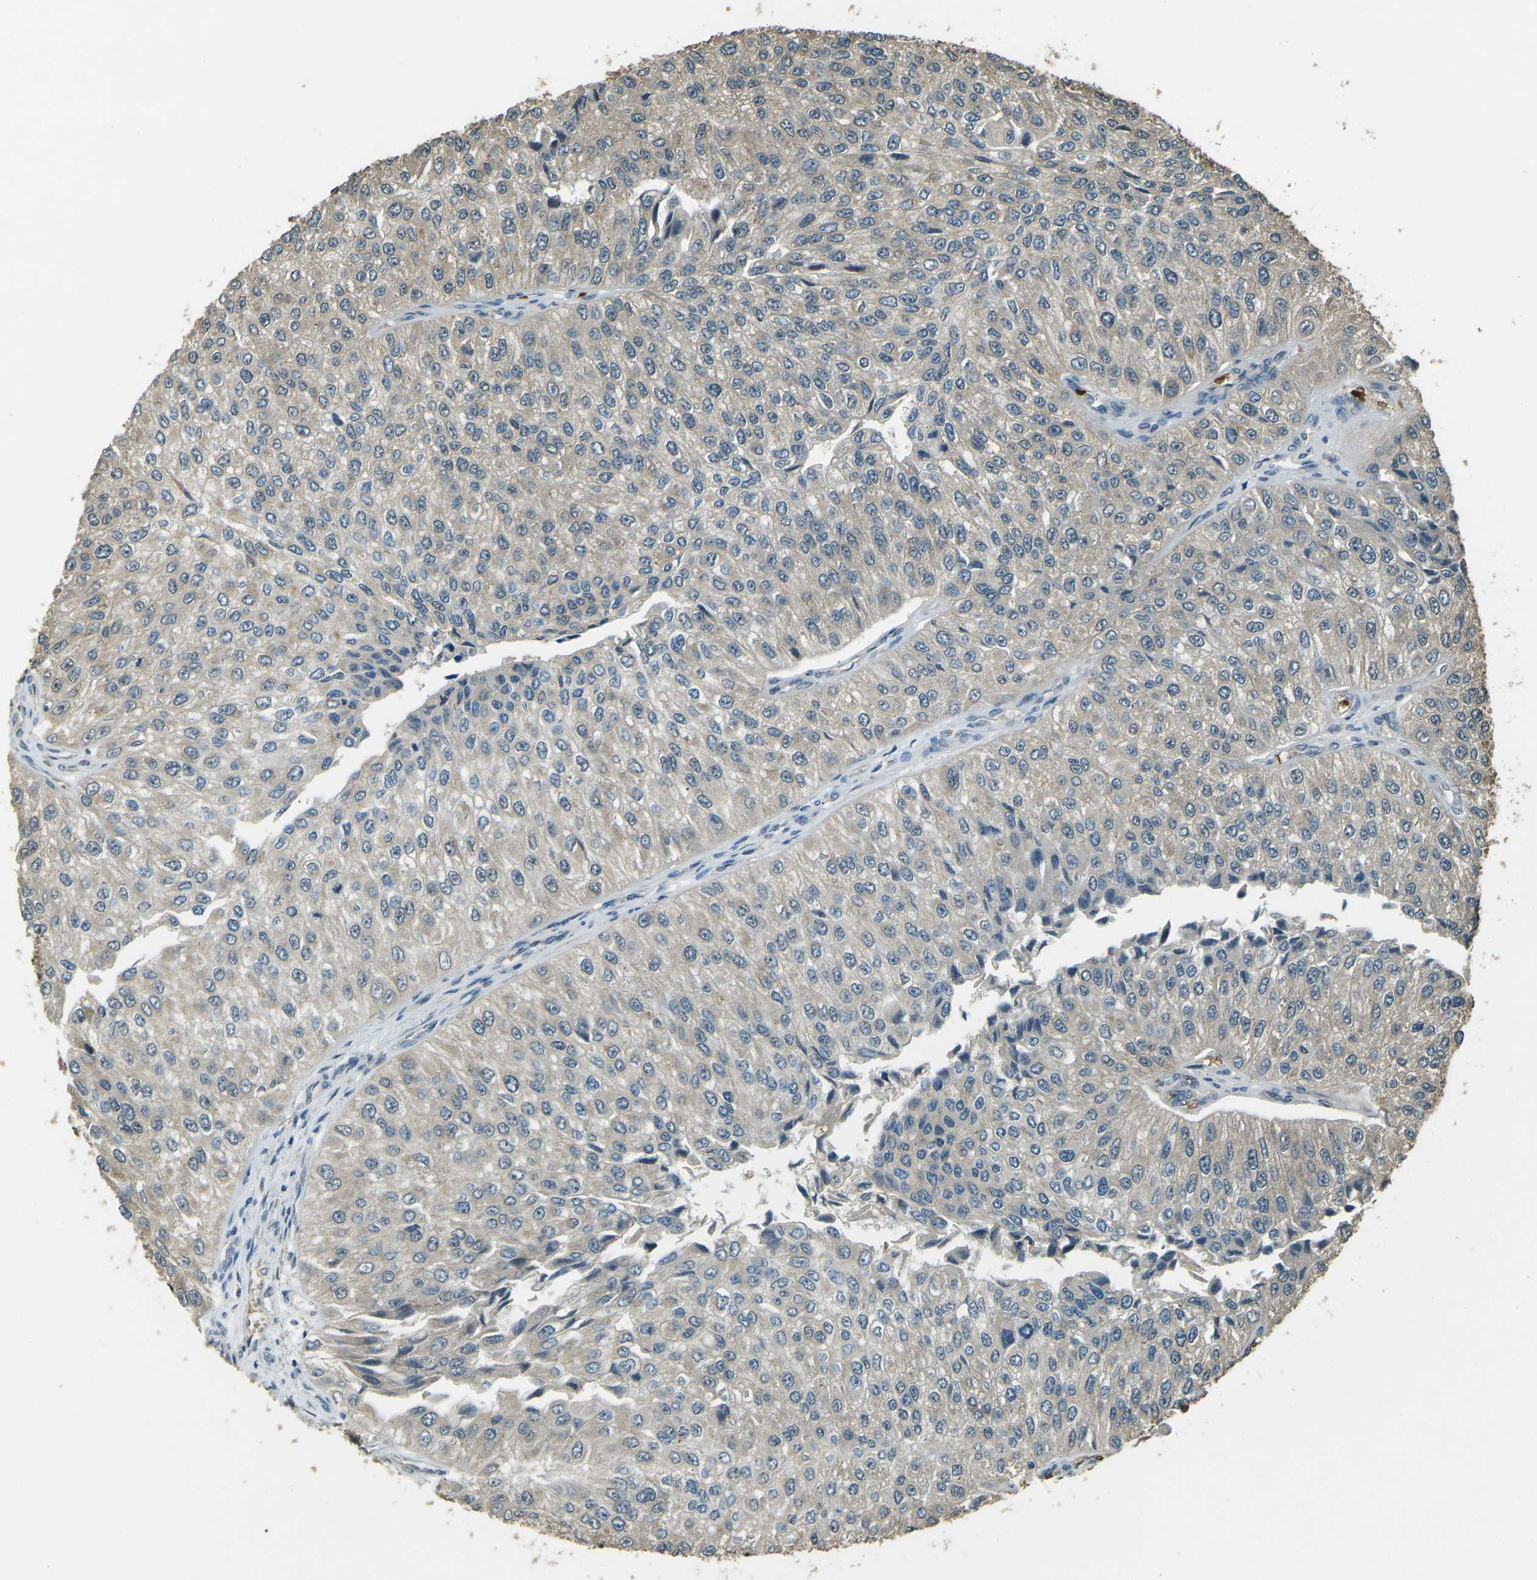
{"staining": {"intensity": "weak", "quantity": ">75%", "location": "cytoplasmic/membranous"}, "tissue": "urothelial cancer", "cell_type": "Tumor cells", "image_type": "cancer", "snomed": [{"axis": "morphology", "description": "Urothelial carcinoma, High grade"}, {"axis": "topography", "description": "Kidney"}, {"axis": "topography", "description": "Urinary bladder"}], "caption": "This is a histology image of IHC staining of urothelial carcinoma (high-grade), which shows weak expression in the cytoplasmic/membranous of tumor cells.", "gene": "TOR1A", "patient": {"sex": "male", "age": 77}}